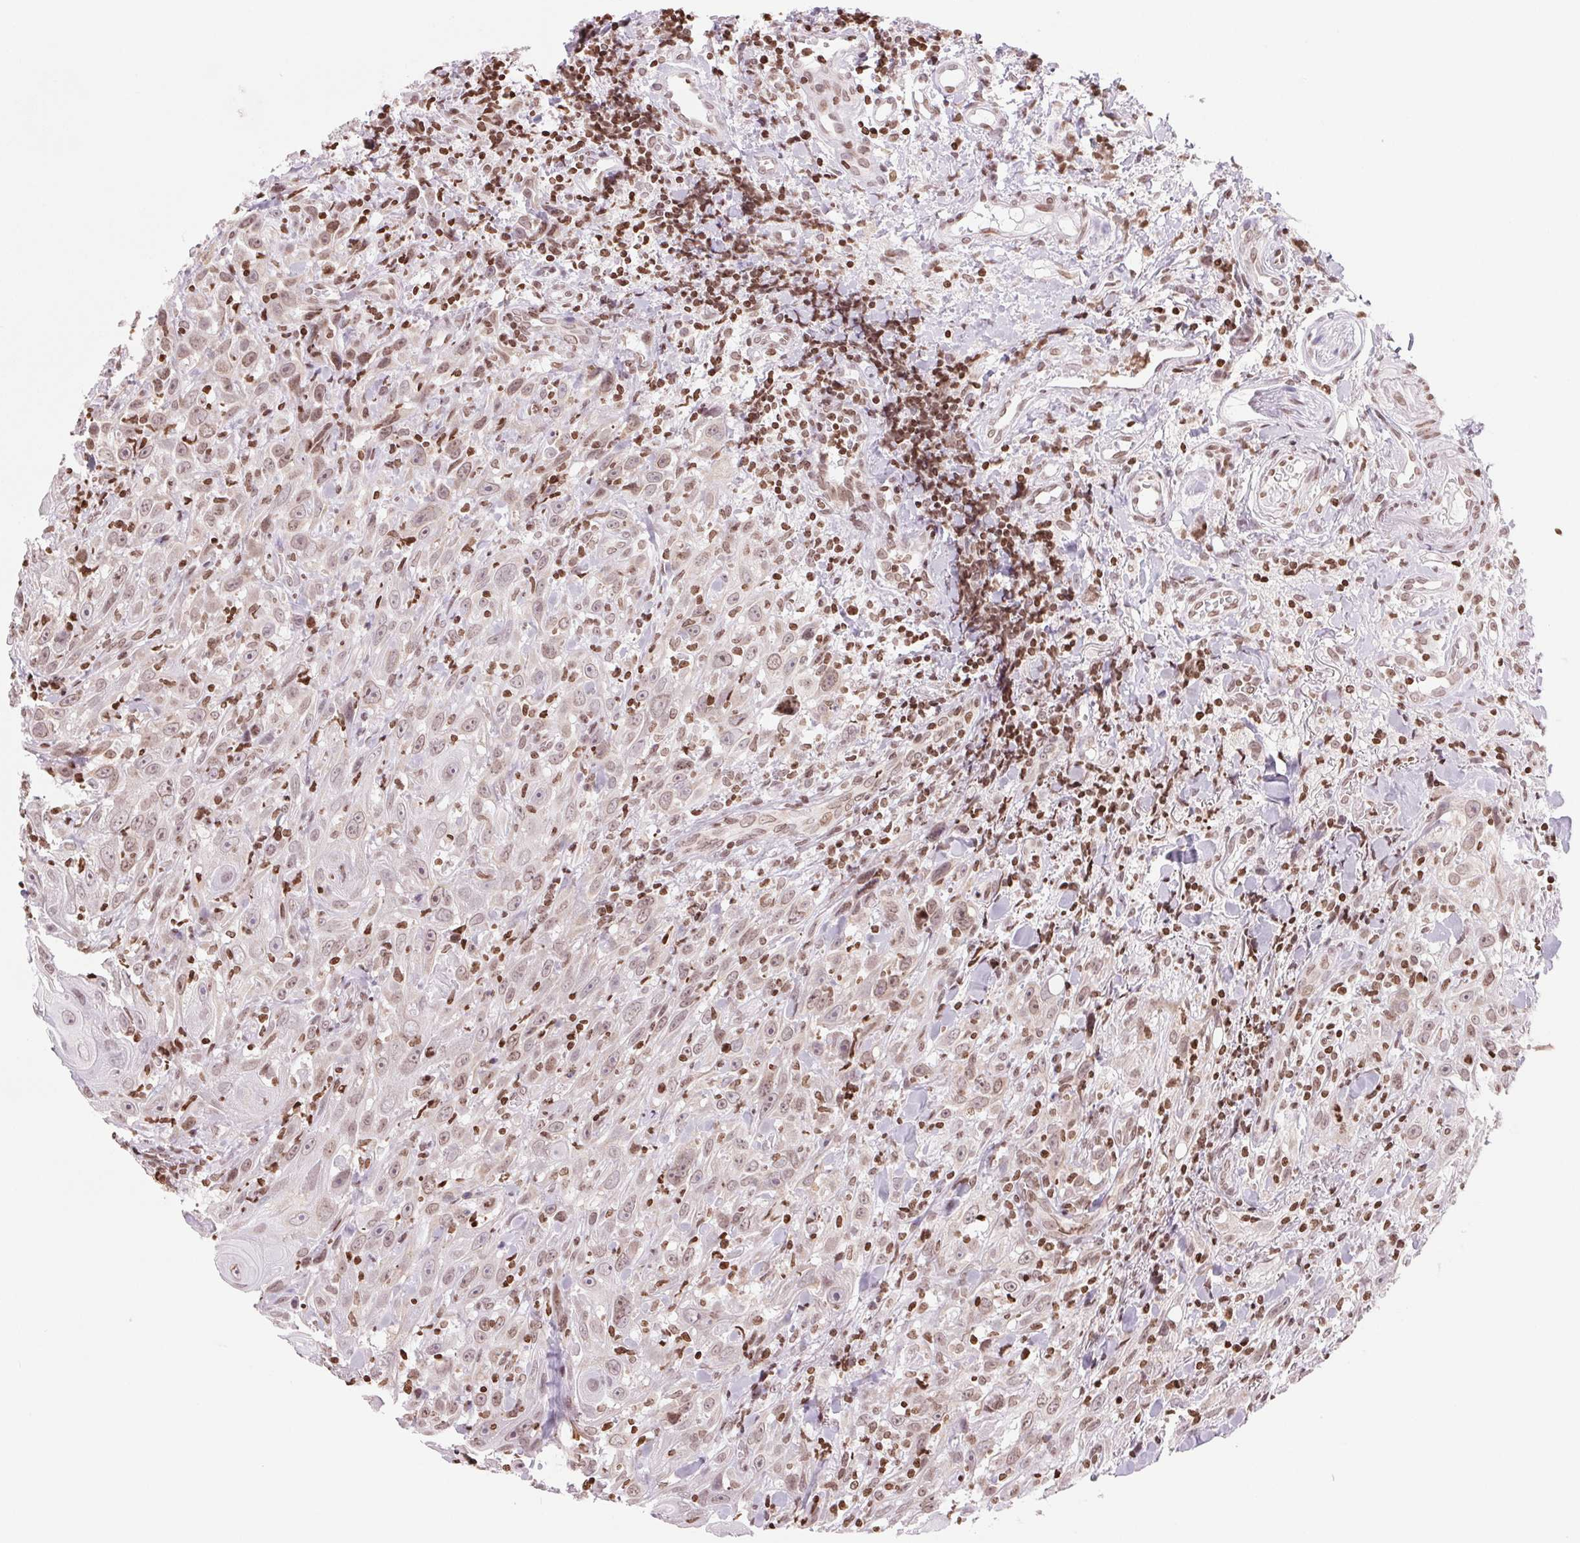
{"staining": {"intensity": "moderate", "quantity": "25%-75%", "location": "nuclear"}, "tissue": "head and neck cancer", "cell_type": "Tumor cells", "image_type": "cancer", "snomed": [{"axis": "morphology", "description": "Squamous cell carcinoma, NOS"}, {"axis": "topography", "description": "Head-Neck"}], "caption": "There is medium levels of moderate nuclear staining in tumor cells of head and neck cancer (squamous cell carcinoma), as demonstrated by immunohistochemical staining (brown color).", "gene": "SMIM12", "patient": {"sex": "female", "age": 95}}